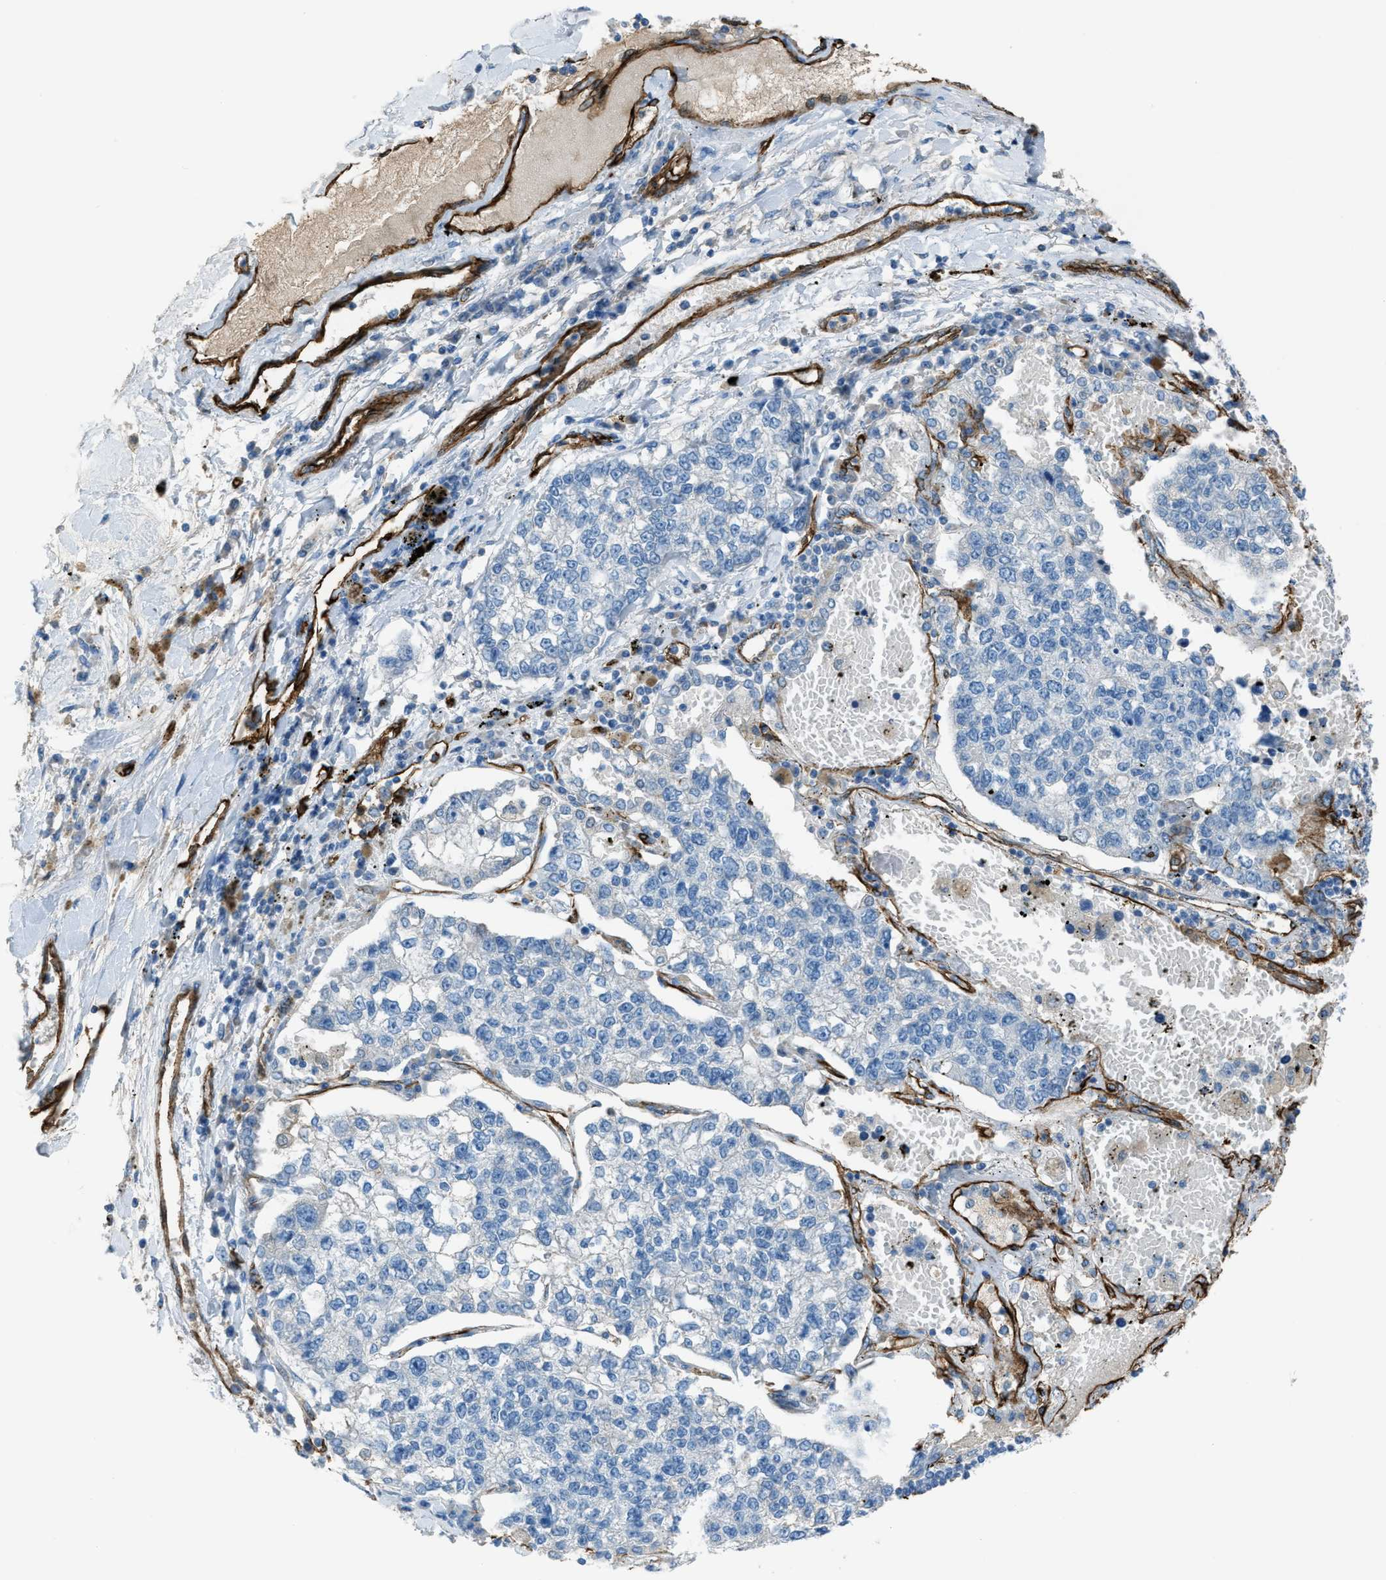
{"staining": {"intensity": "negative", "quantity": "none", "location": "none"}, "tissue": "lung cancer", "cell_type": "Tumor cells", "image_type": "cancer", "snomed": [{"axis": "morphology", "description": "Adenocarcinoma, NOS"}, {"axis": "topography", "description": "Lung"}], "caption": "Tumor cells are negative for brown protein staining in lung cancer.", "gene": "SLC22A15", "patient": {"sex": "male", "age": 49}}